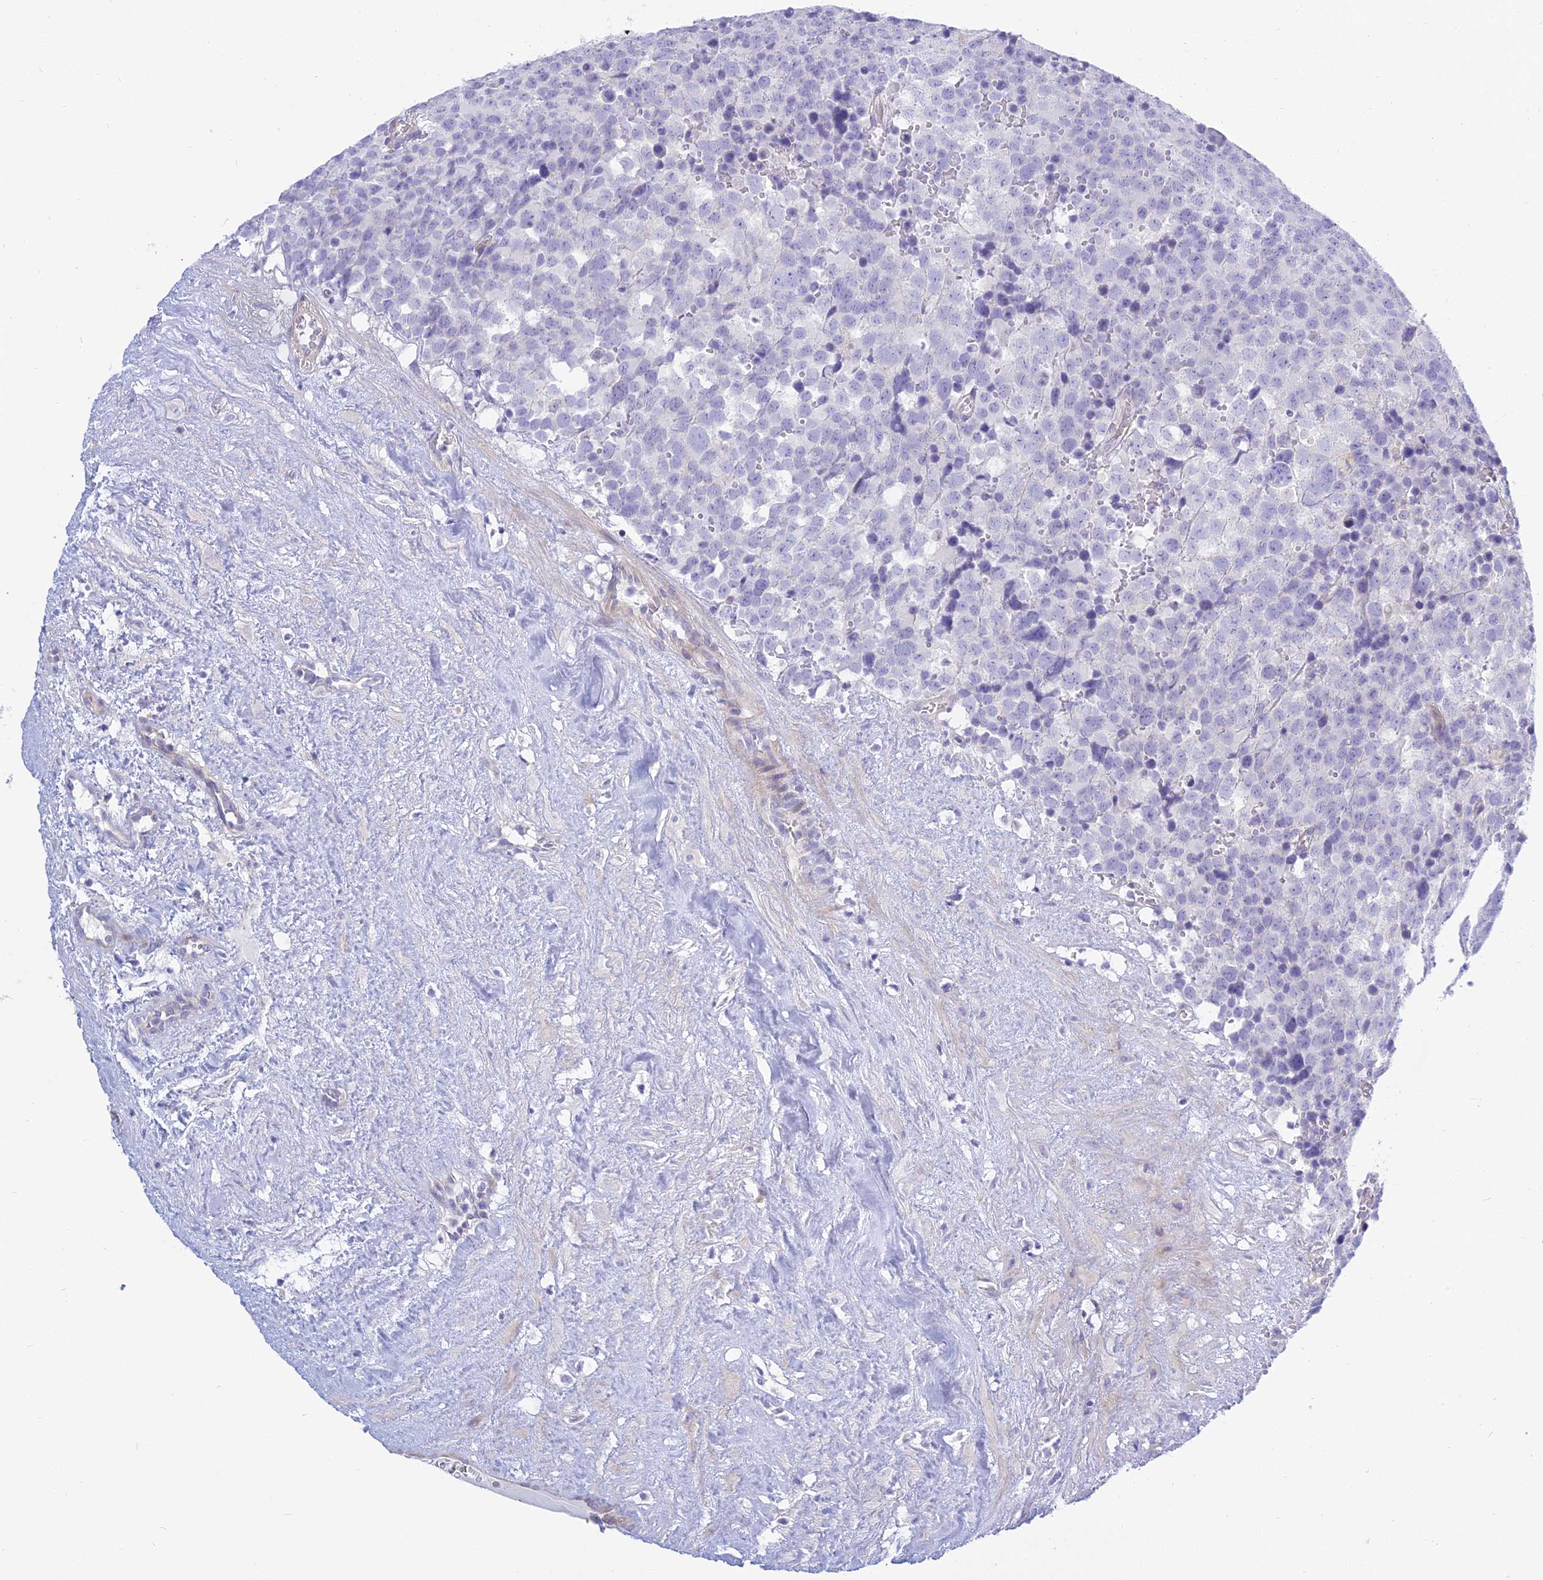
{"staining": {"intensity": "negative", "quantity": "none", "location": "none"}, "tissue": "testis cancer", "cell_type": "Tumor cells", "image_type": "cancer", "snomed": [{"axis": "morphology", "description": "Seminoma, NOS"}, {"axis": "topography", "description": "Testis"}], "caption": "The histopathology image reveals no significant expression in tumor cells of testis cancer.", "gene": "SMIM24", "patient": {"sex": "male", "age": 71}}